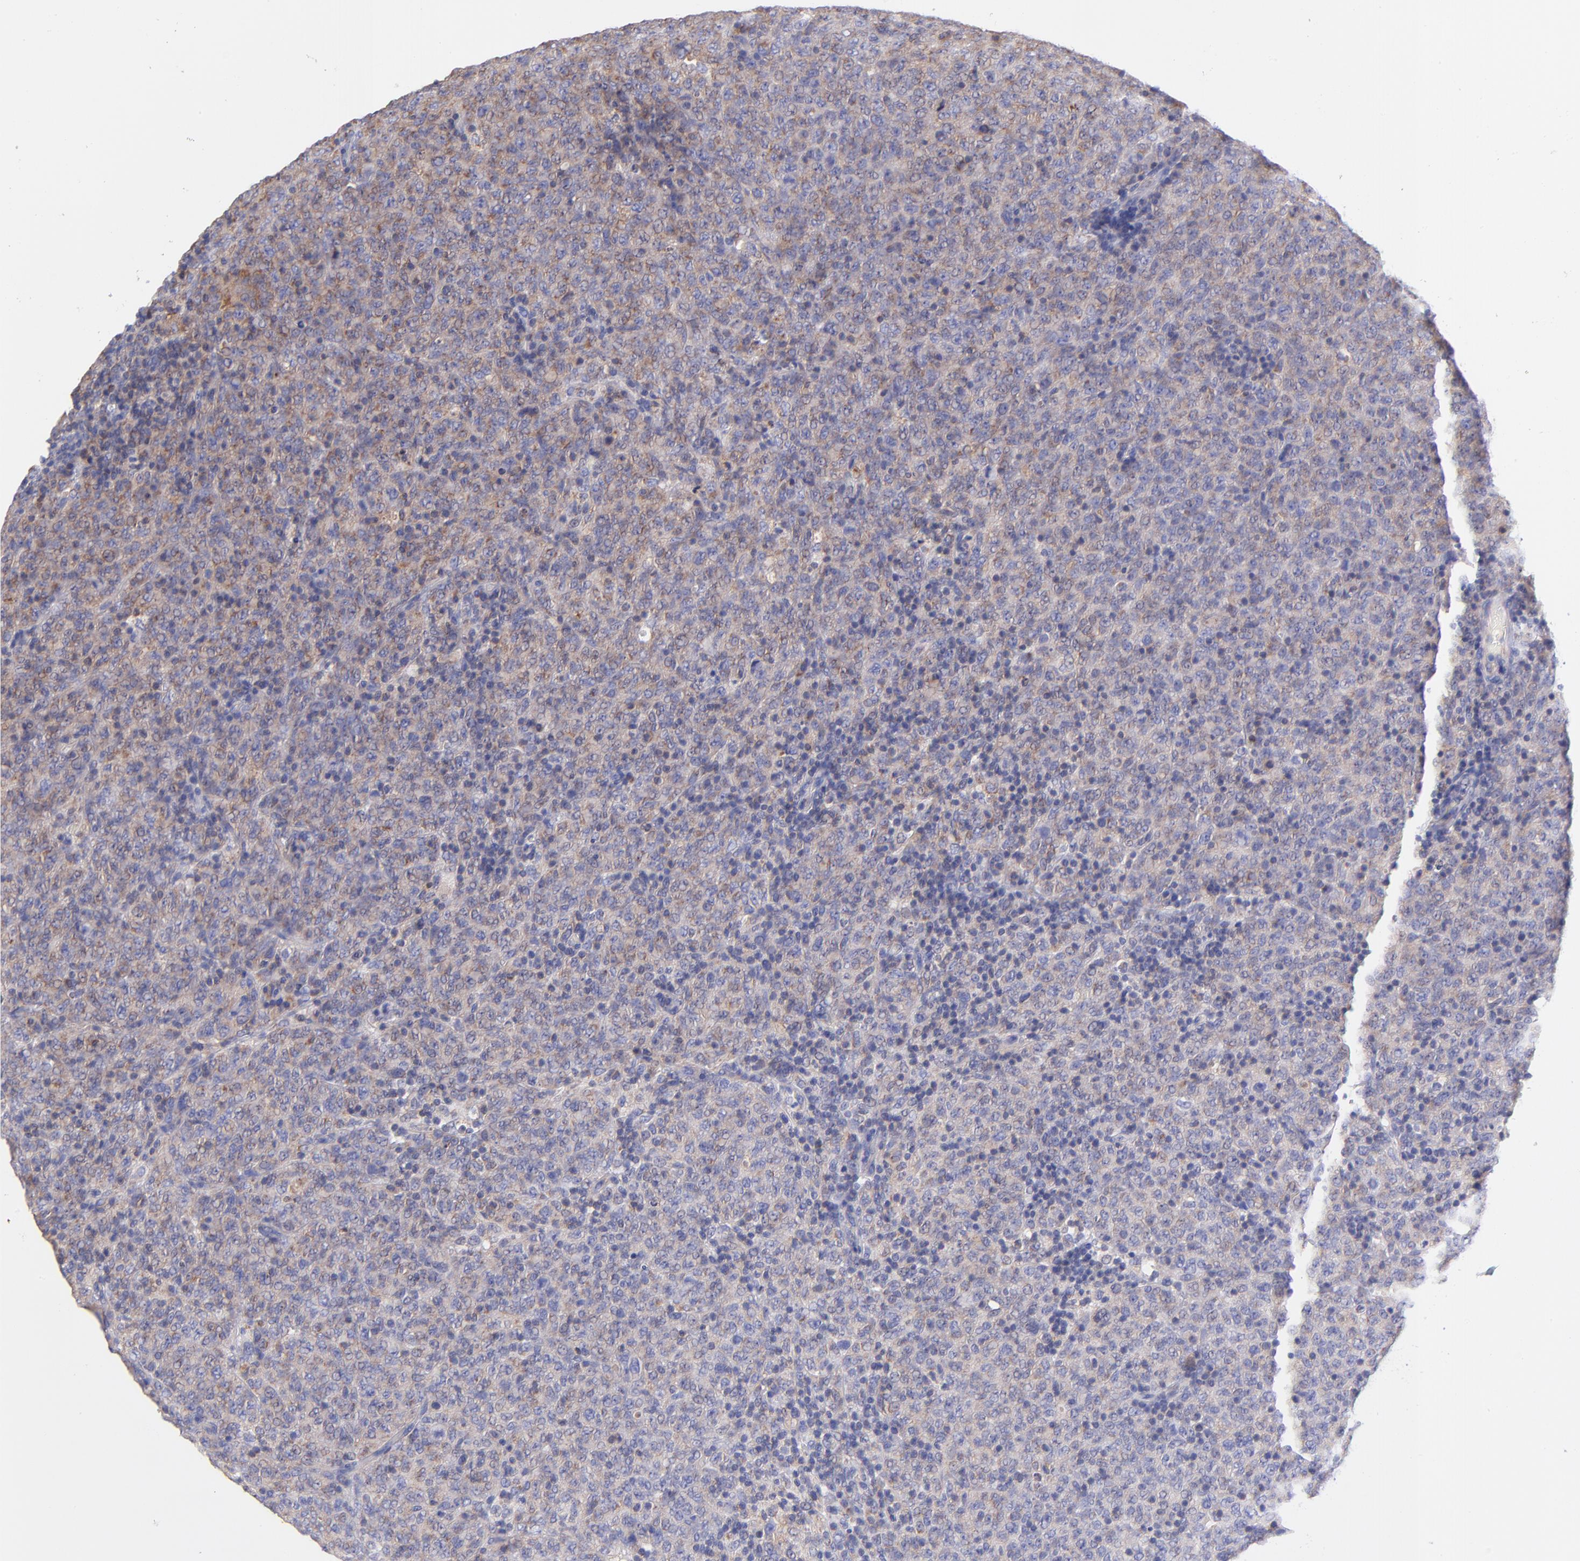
{"staining": {"intensity": "weak", "quantity": "25%-75%", "location": "cytoplasmic/membranous"}, "tissue": "lymphoma", "cell_type": "Tumor cells", "image_type": "cancer", "snomed": [{"axis": "morphology", "description": "Malignant lymphoma, non-Hodgkin's type, High grade"}, {"axis": "topography", "description": "Tonsil"}], "caption": "High-magnification brightfield microscopy of lymphoma stained with DAB (brown) and counterstained with hematoxylin (blue). tumor cells exhibit weak cytoplasmic/membranous expression is appreciated in about25%-75% of cells.", "gene": "NDUFB7", "patient": {"sex": "female", "age": 36}}